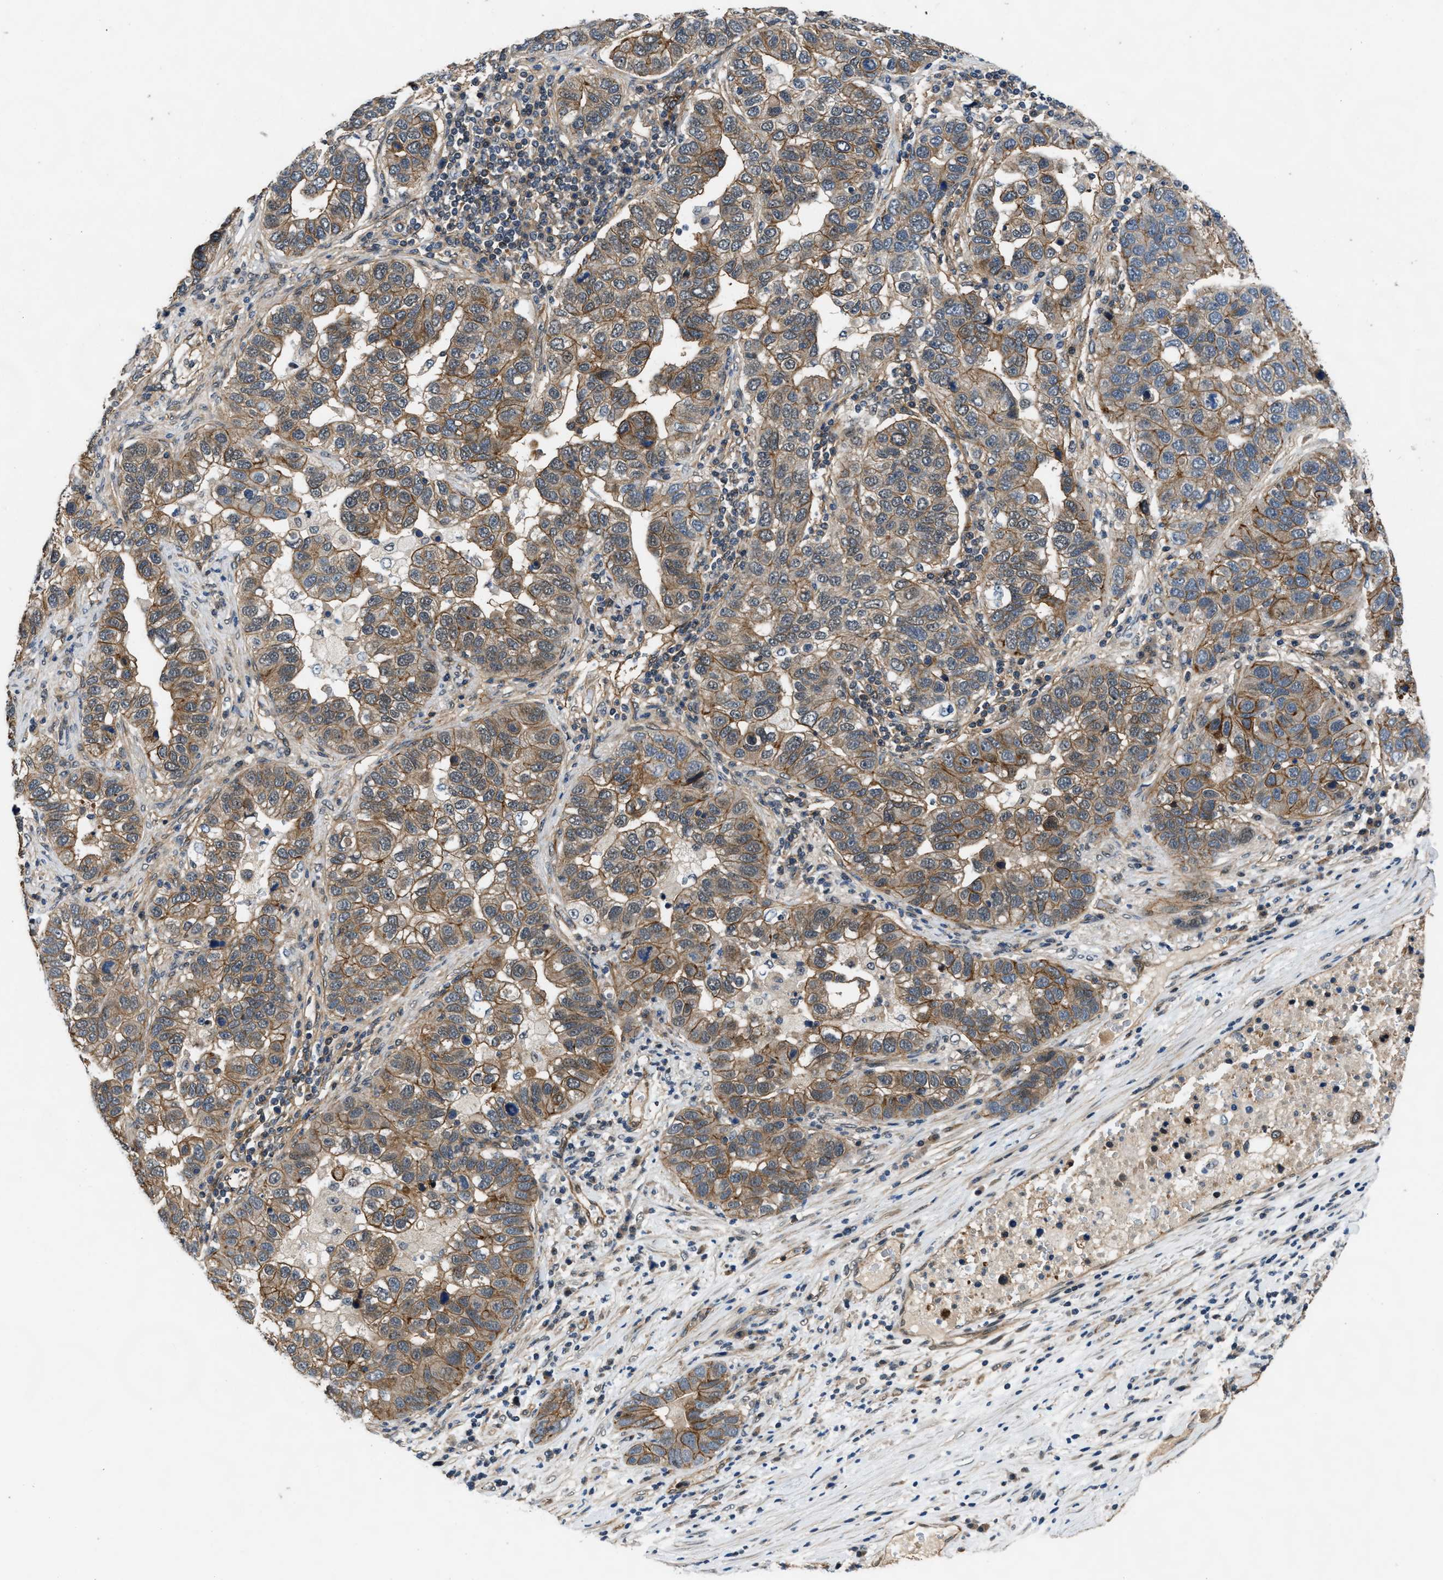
{"staining": {"intensity": "moderate", "quantity": ">75%", "location": "cytoplasmic/membranous"}, "tissue": "pancreatic cancer", "cell_type": "Tumor cells", "image_type": "cancer", "snomed": [{"axis": "morphology", "description": "Adenocarcinoma, NOS"}, {"axis": "topography", "description": "Pancreas"}], "caption": "Protein staining exhibits moderate cytoplasmic/membranous staining in approximately >75% of tumor cells in pancreatic adenocarcinoma.", "gene": "COPS2", "patient": {"sex": "female", "age": 61}}